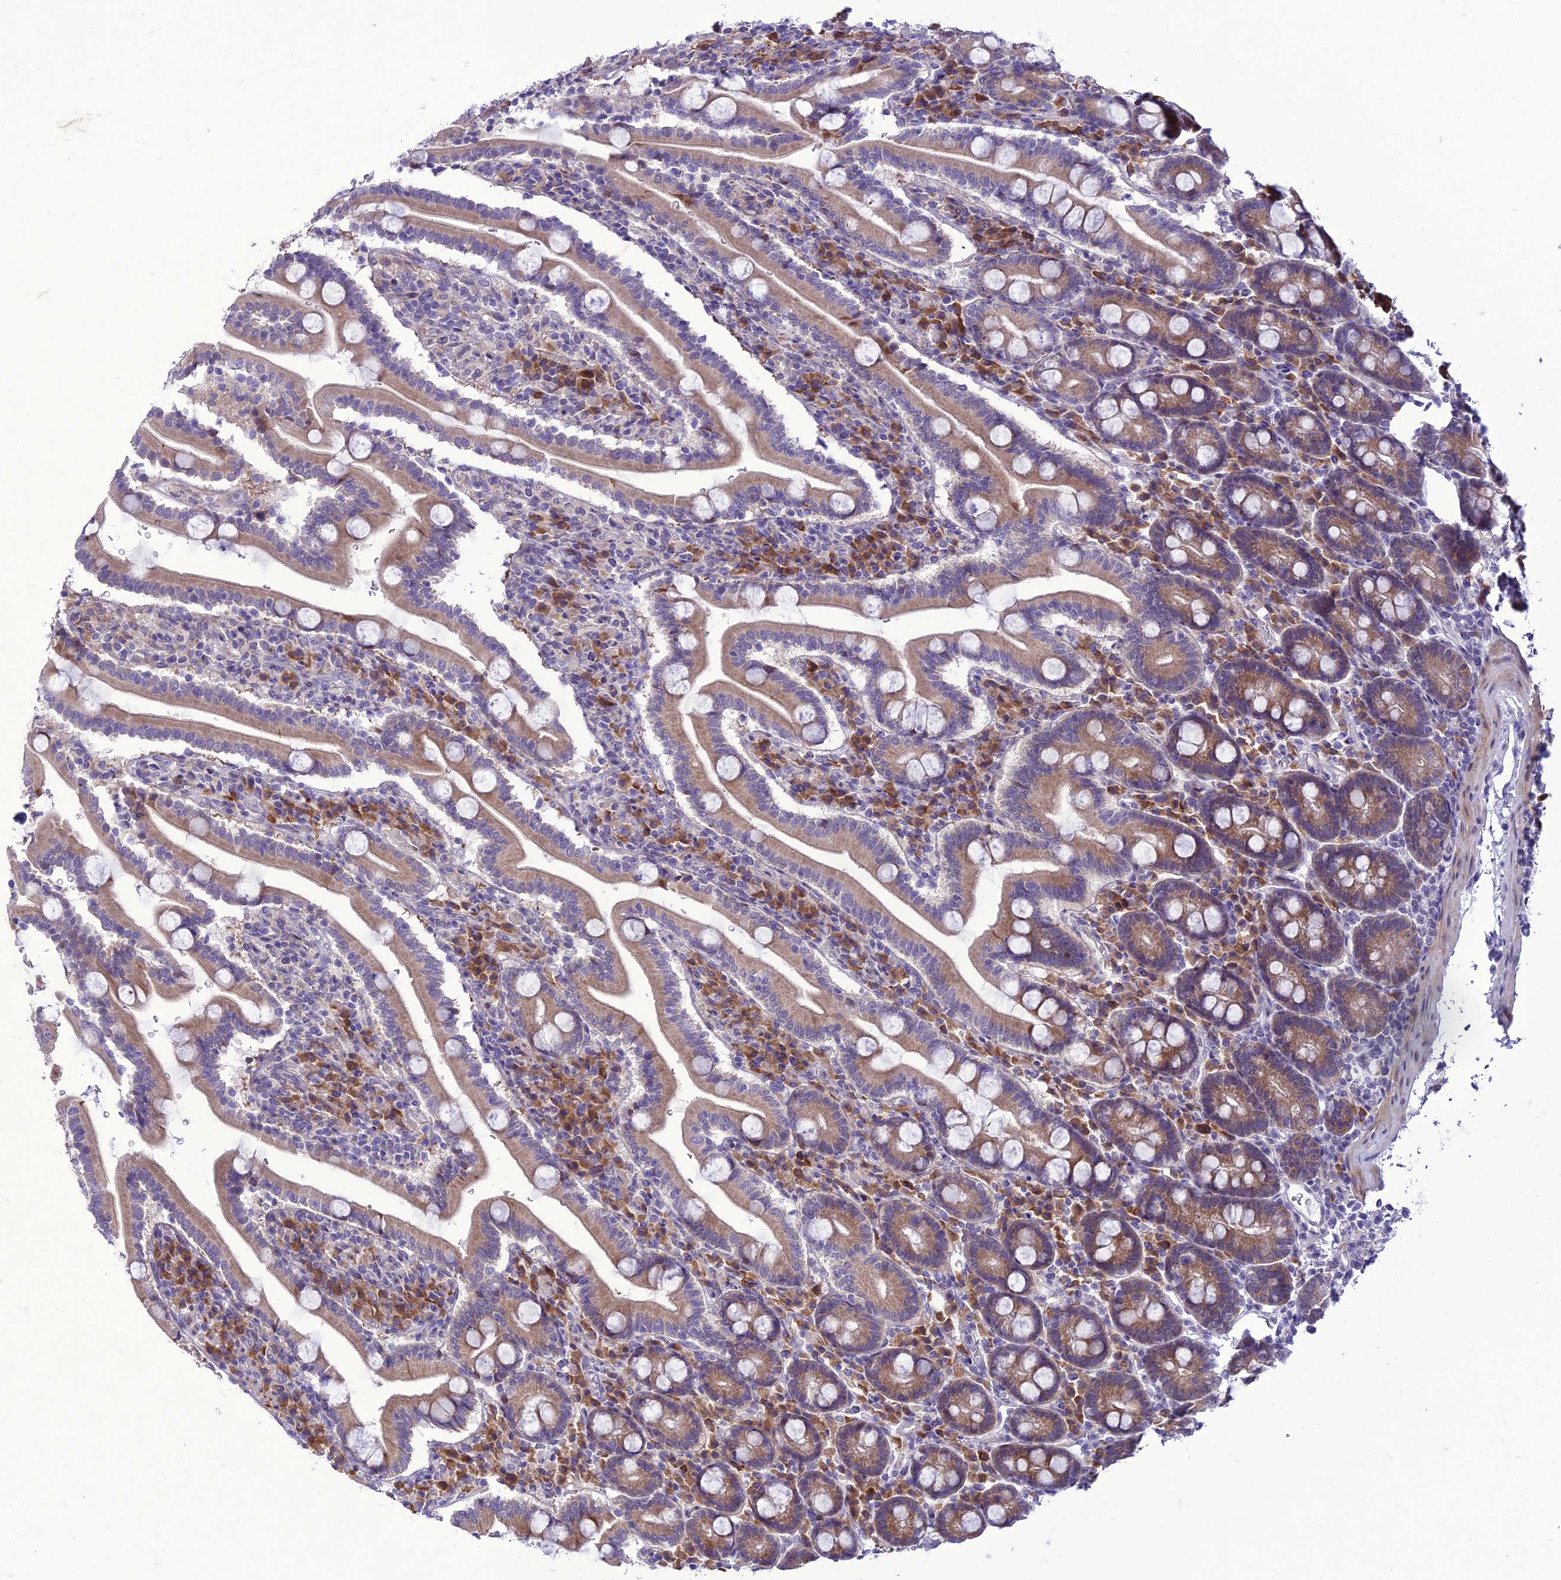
{"staining": {"intensity": "moderate", "quantity": ">75%", "location": "cytoplasmic/membranous"}, "tissue": "duodenum", "cell_type": "Glandular cells", "image_type": "normal", "snomed": [{"axis": "morphology", "description": "Normal tissue, NOS"}, {"axis": "topography", "description": "Duodenum"}], "caption": "Moderate cytoplasmic/membranous staining for a protein is appreciated in about >75% of glandular cells of unremarkable duodenum using IHC.", "gene": "NEURL2", "patient": {"sex": "male", "age": 35}}